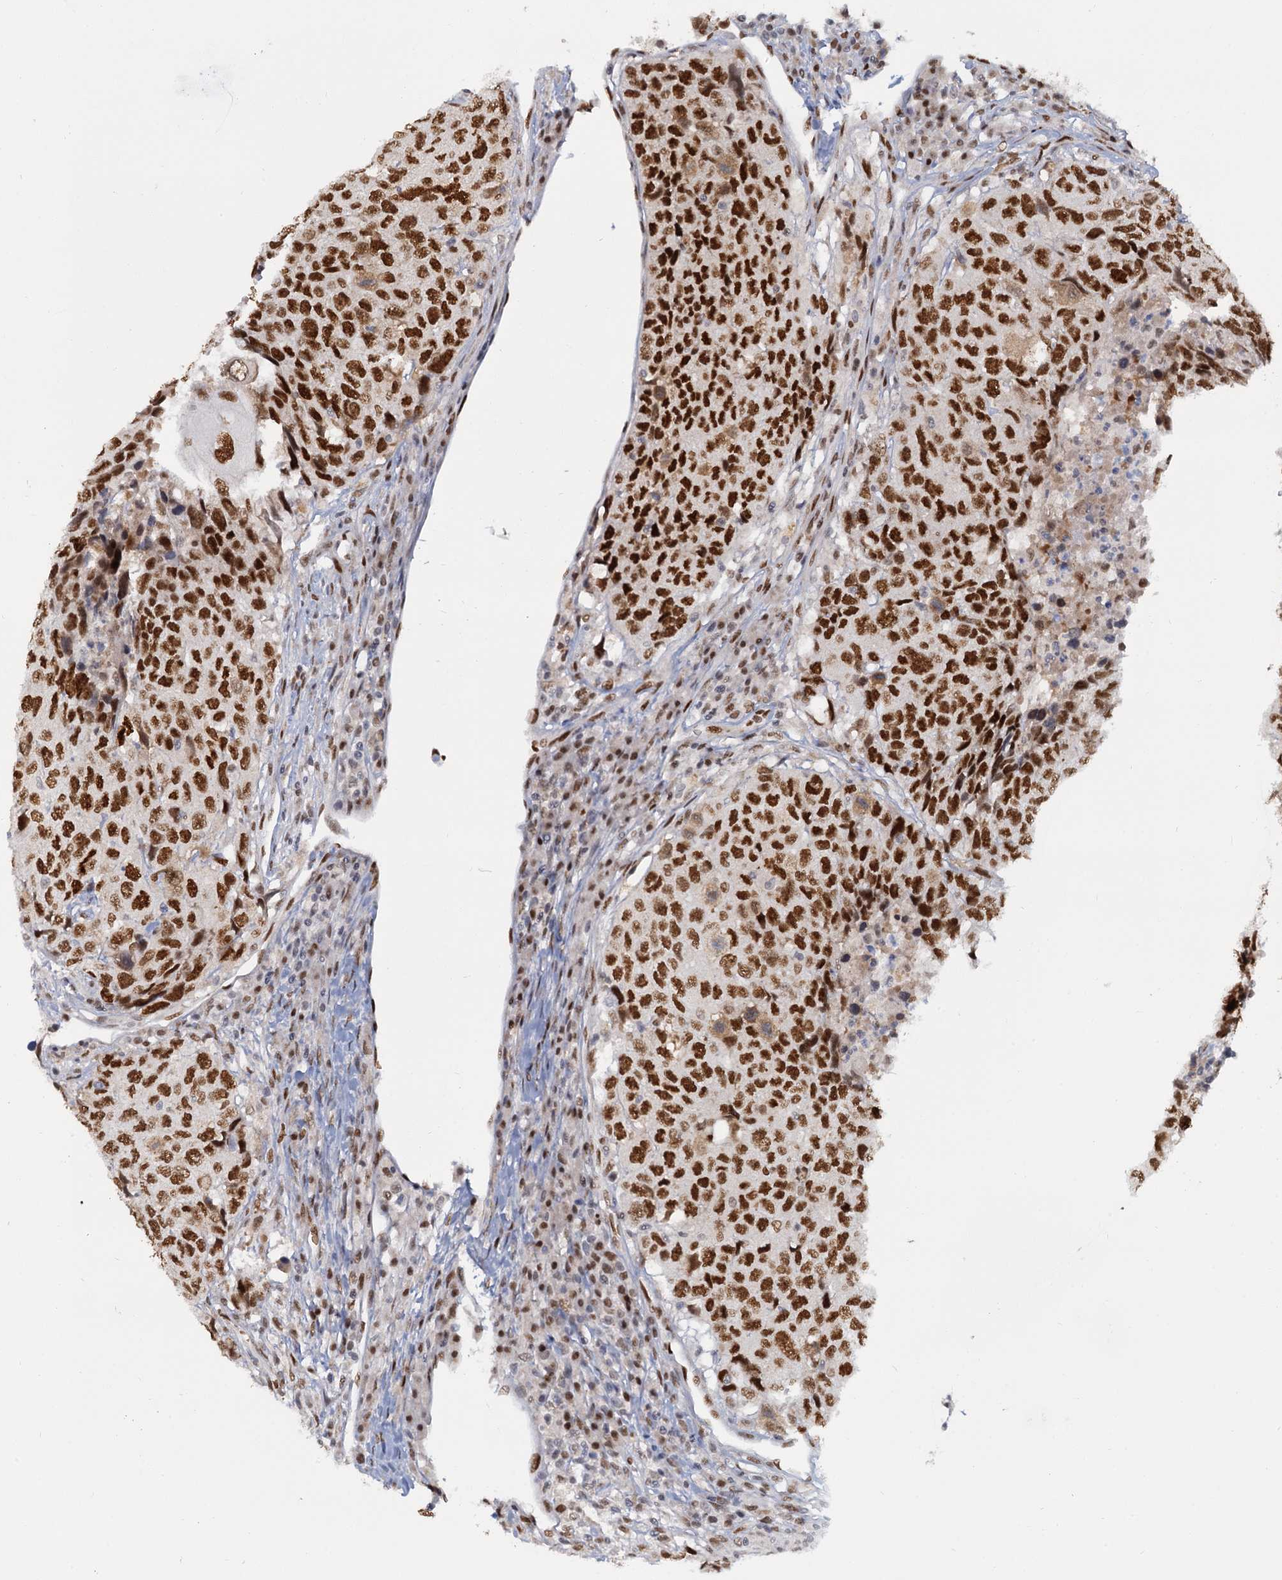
{"staining": {"intensity": "strong", "quantity": ">75%", "location": "nuclear"}, "tissue": "head and neck cancer", "cell_type": "Tumor cells", "image_type": "cancer", "snomed": [{"axis": "morphology", "description": "Squamous cell carcinoma, NOS"}, {"axis": "topography", "description": "Head-Neck"}], "caption": "The micrograph demonstrates a brown stain indicating the presence of a protein in the nuclear of tumor cells in head and neck cancer (squamous cell carcinoma).", "gene": "RPRD1A", "patient": {"sex": "male", "age": 66}}